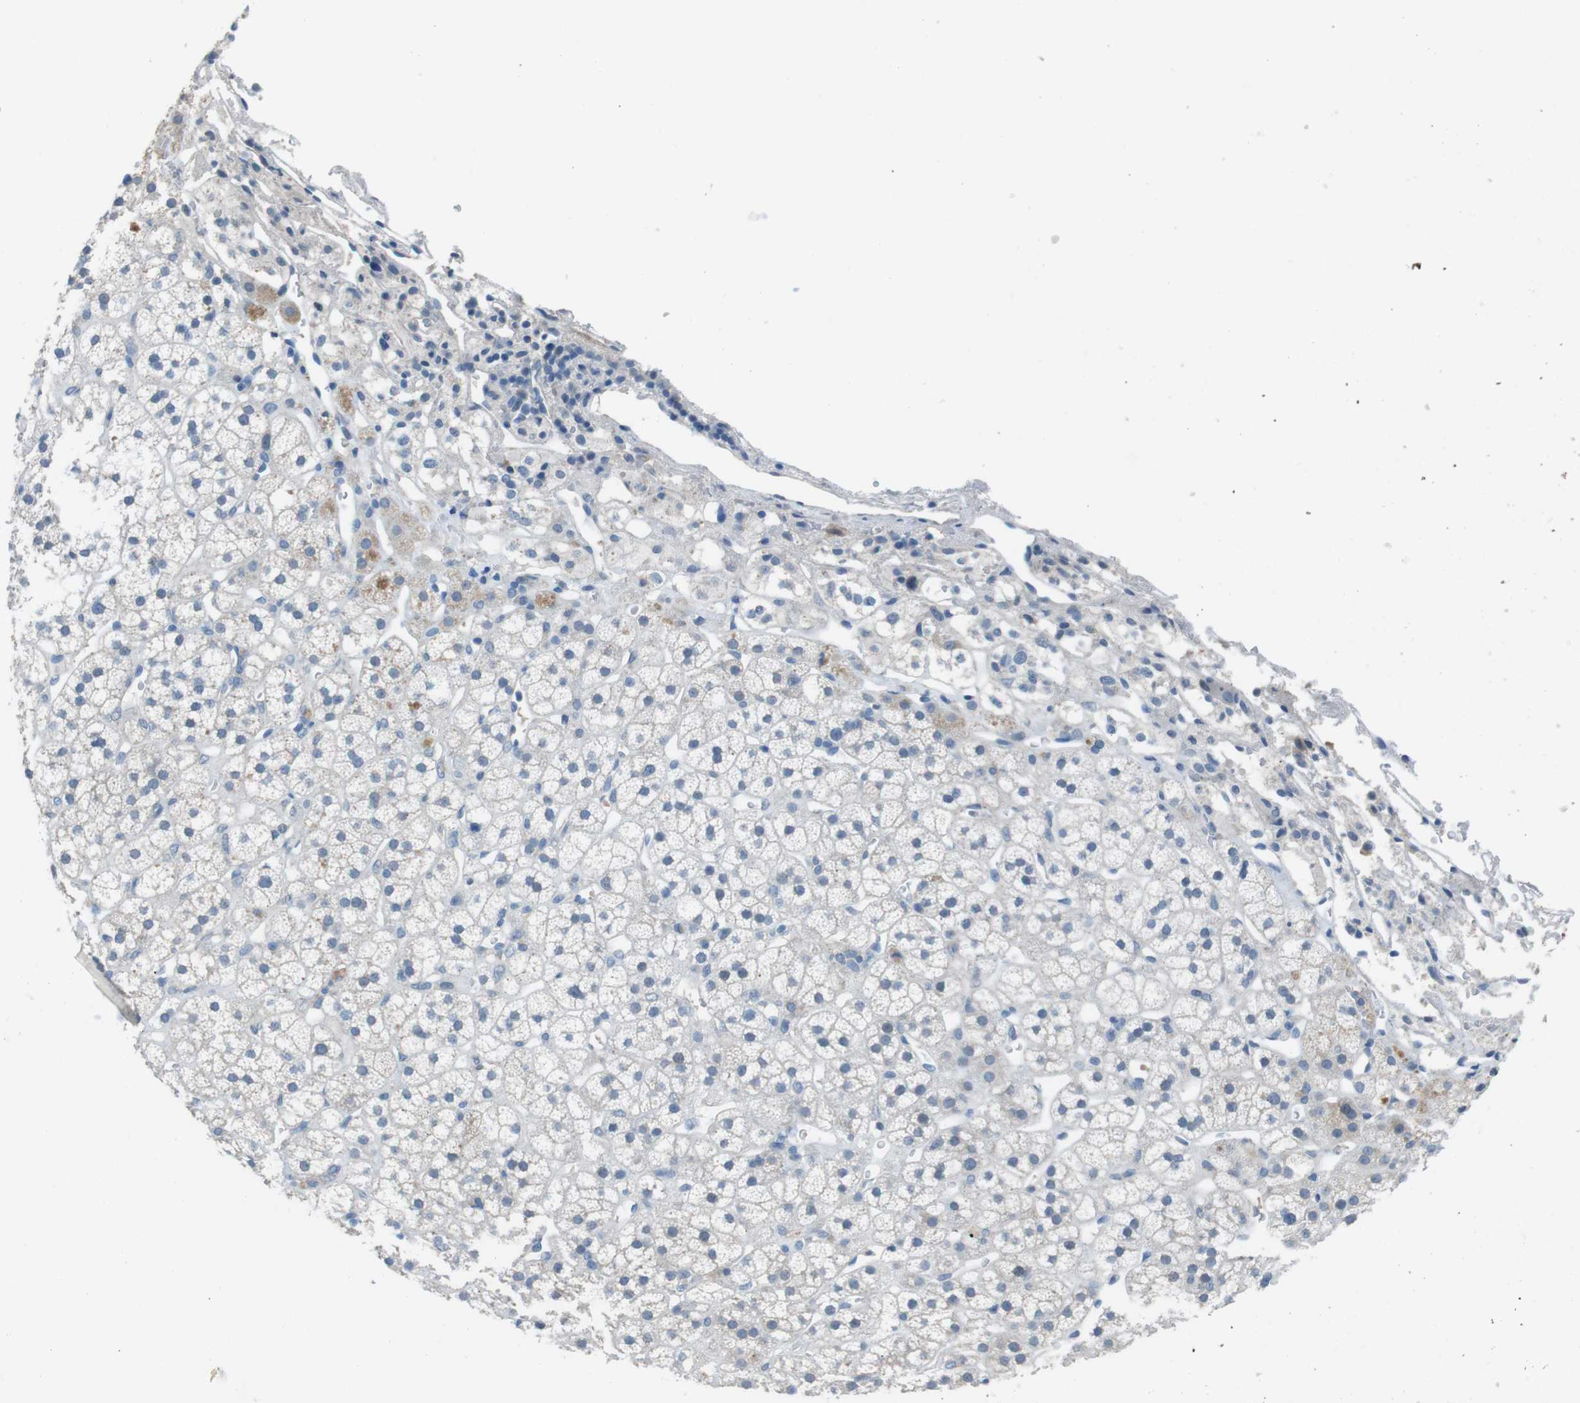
{"staining": {"intensity": "negative", "quantity": "none", "location": "none"}, "tissue": "adrenal gland", "cell_type": "Glandular cells", "image_type": "normal", "snomed": [{"axis": "morphology", "description": "Normal tissue, NOS"}, {"axis": "topography", "description": "Adrenal gland"}], "caption": "A photomicrograph of adrenal gland stained for a protein reveals no brown staining in glandular cells. The staining was performed using DAB (3,3'-diaminobenzidine) to visualize the protein expression in brown, while the nuclei were stained in blue with hematoxylin (Magnification: 20x).", "gene": "CYP2C19", "patient": {"sex": "male", "age": 56}}